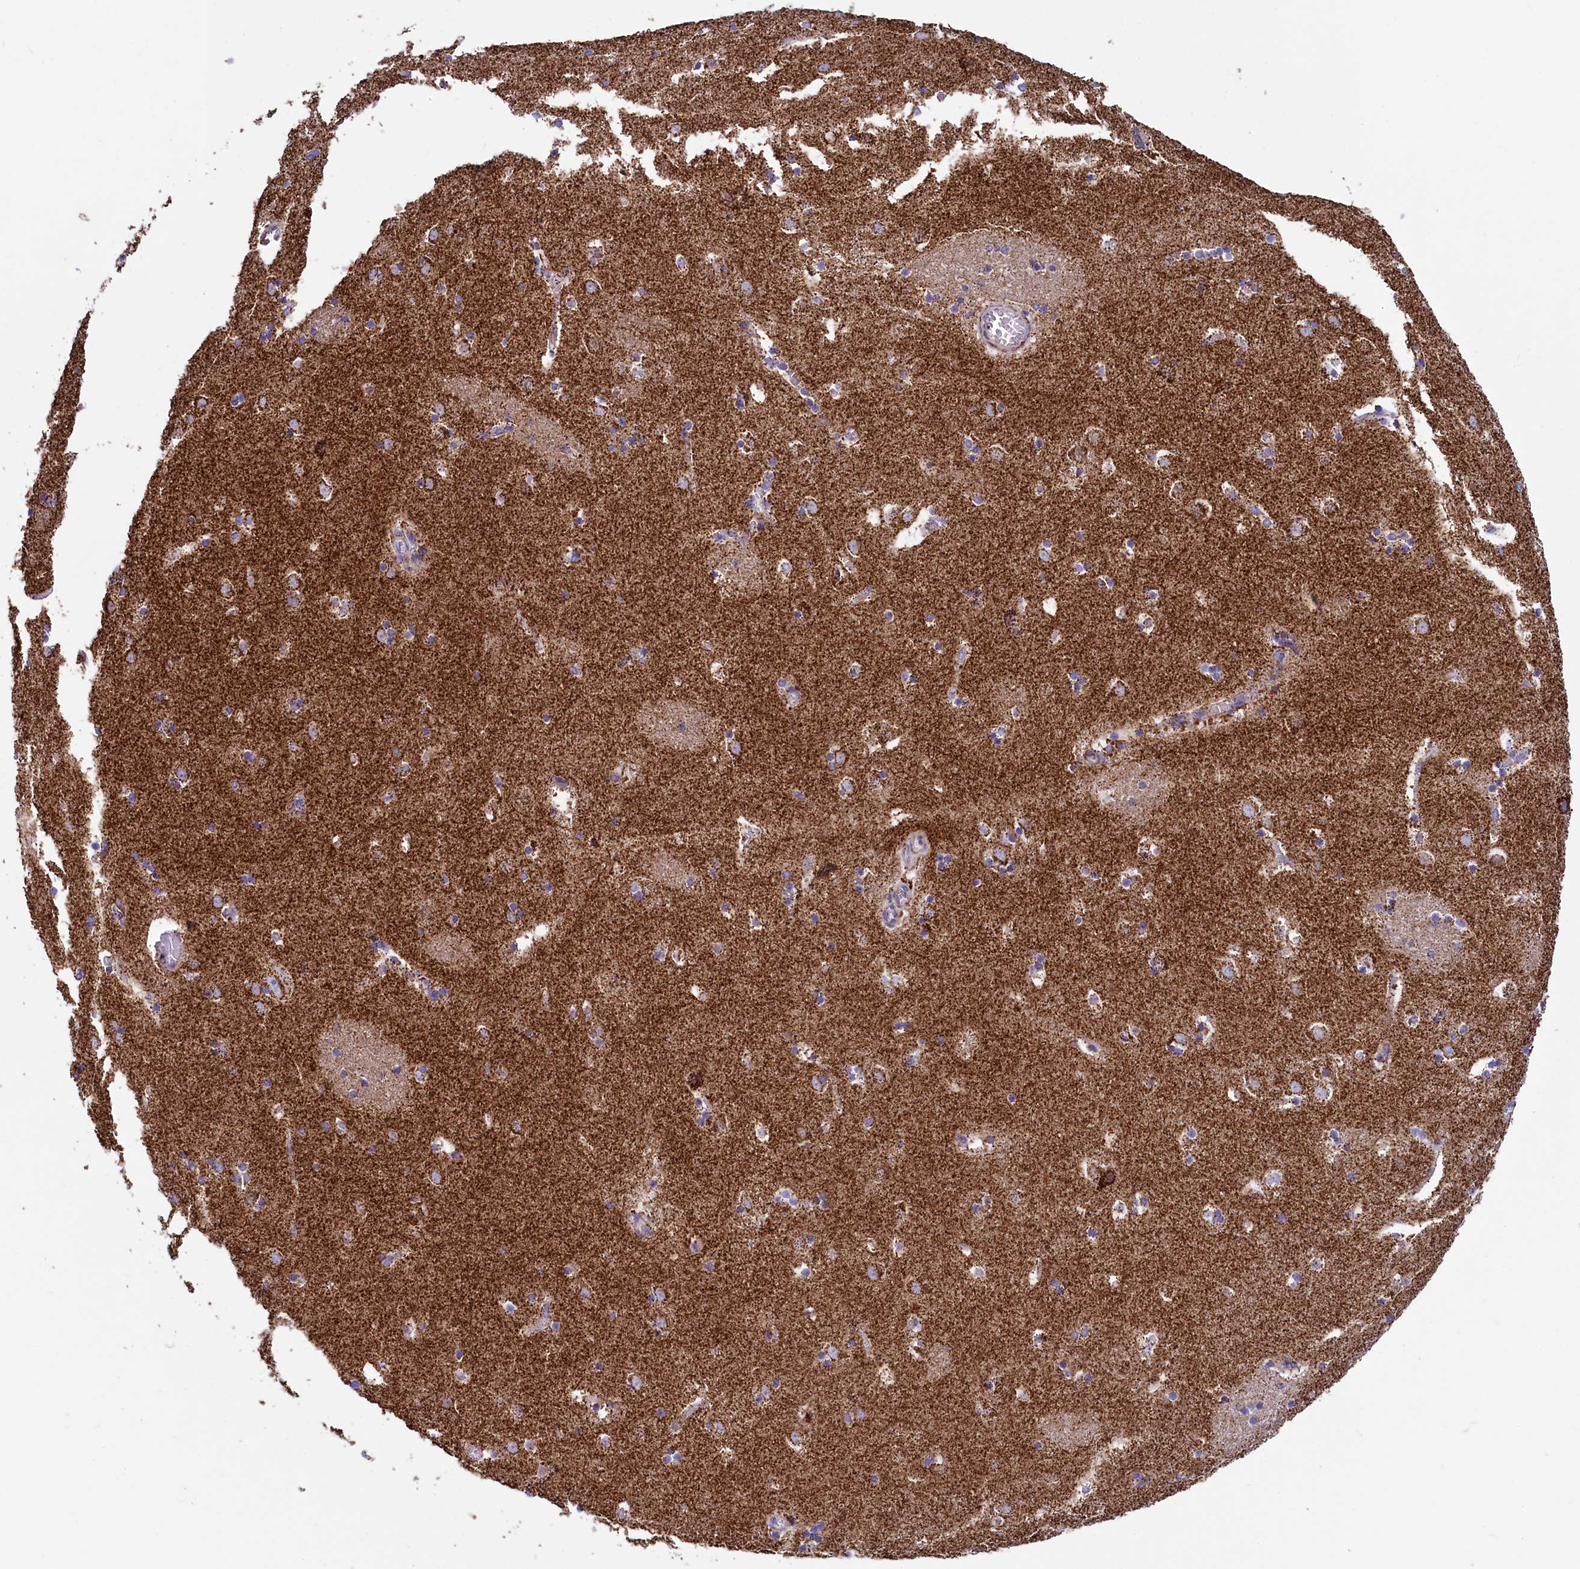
{"staining": {"intensity": "moderate", "quantity": "<25%", "location": "cytoplasmic/membranous"}, "tissue": "caudate", "cell_type": "Glial cells", "image_type": "normal", "snomed": [{"axis": "morphology", "description": "Normal tissue, NOS"}, {"axis": "topography", "description": "Lateral ventricle wall"}], "caption": "Brown immunohistochemical staining in unremarkable human caudate exhibits moderate cytoplasmic/membranous expression in approximately <25% of glial cells. Using DAB (3,3'-diaminobenzidine) (brown) and hematoxylin (blue) stains, captured at high magnification using brightfield microscopy.", "gene": "IDH3A", "patient": {"sex": "male", "age": 45}}